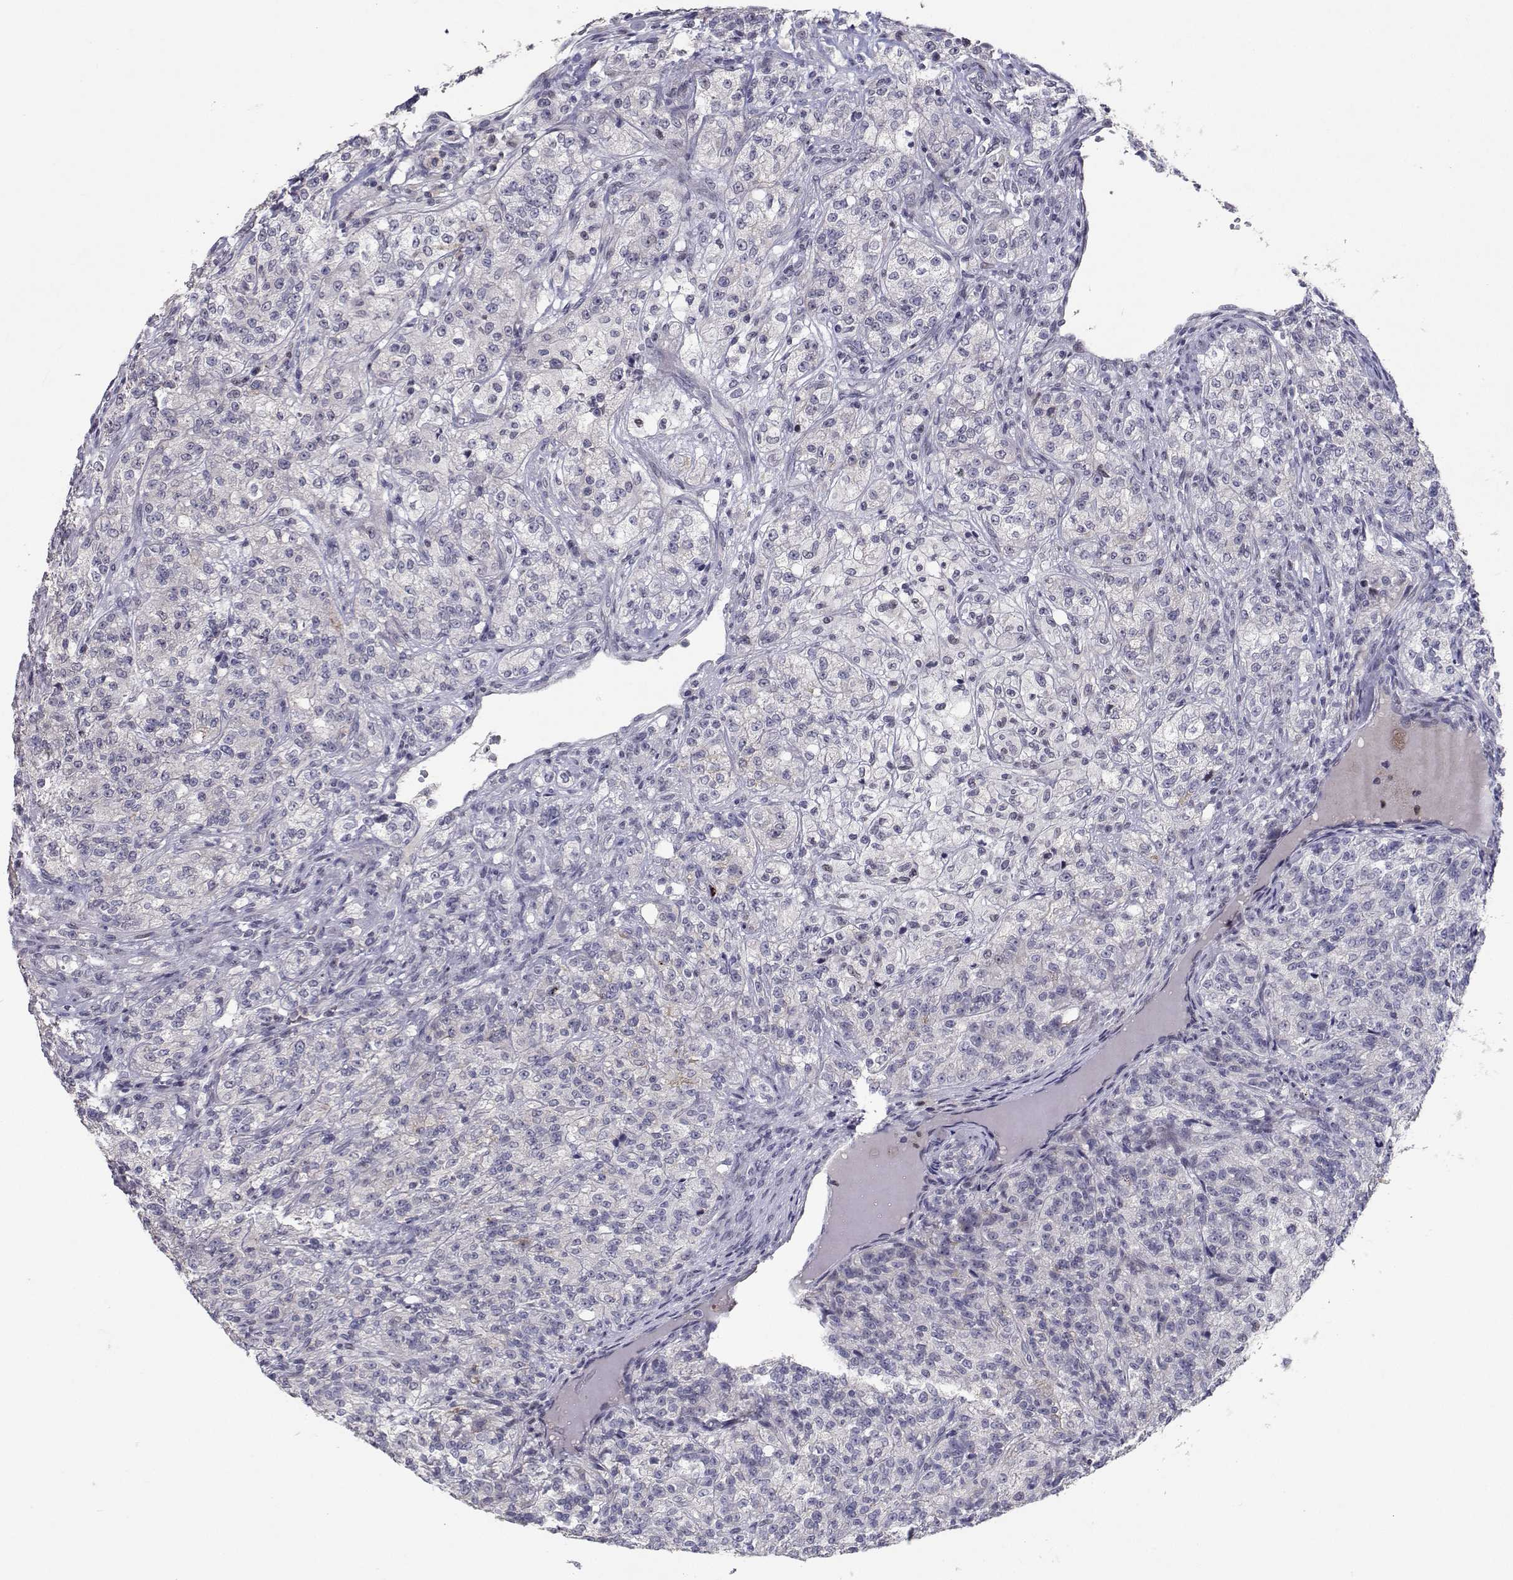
{"staining": {"intensity": "negative", "quantity": "none", "location": "none"}, "tissue": "renal cancer", "cell_type": "Tumor cells", "image_type": "cancer", "snomed": [{"axis": "morphology", "description": "Adenocarcinoma, NOS"}, {"axis": "topography", "description": "Kidney"}], "caption": "Photomicrograph shows no significant protein positivity in tumor cells of renal cancer (adenocarcinoma). (Immunohistochemistry (ihc), brightfield microscopy, high magnification).", "gene": "RBPJL", "patient": {"sex": "female", "age": 63}}